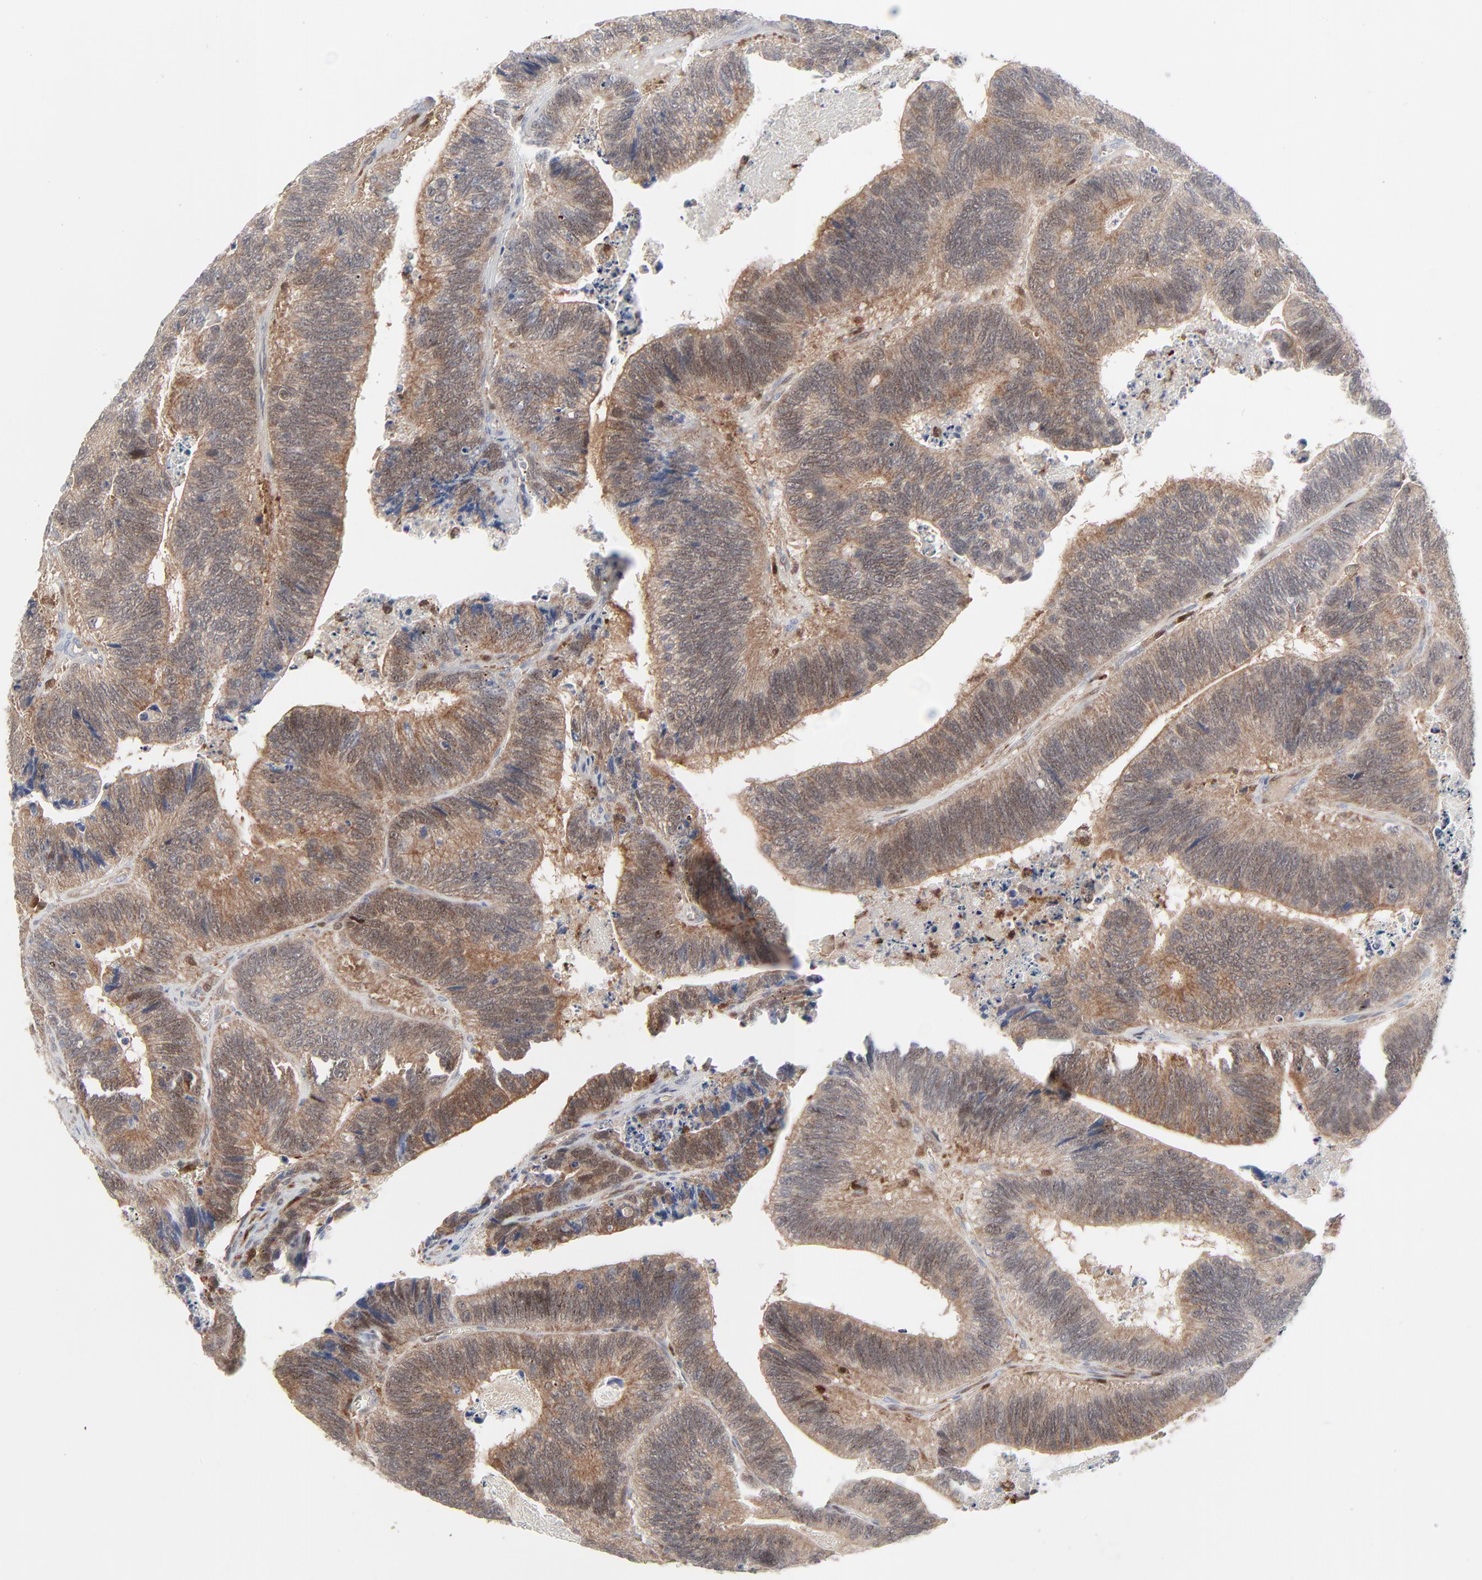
{"staining": {"intensity": "weak", "quantity": ">75%", "location": "cytoplasmic/membranous"}, "tissue": "colorectal cancer", "cell_type": "Tumor cells", "image_type": "cancer", "snomed": [{"axis": "morphology", "description": "Adenocarcinoma, NOS"}, {"axis": "topography", "description": "Colon"}], "caption": "Human colorectal adenocarcinoma stained with a protein marker displays weak staining in tumor cells.", "gene": "BID", "patient": {"sex": "male", "age": 72}}